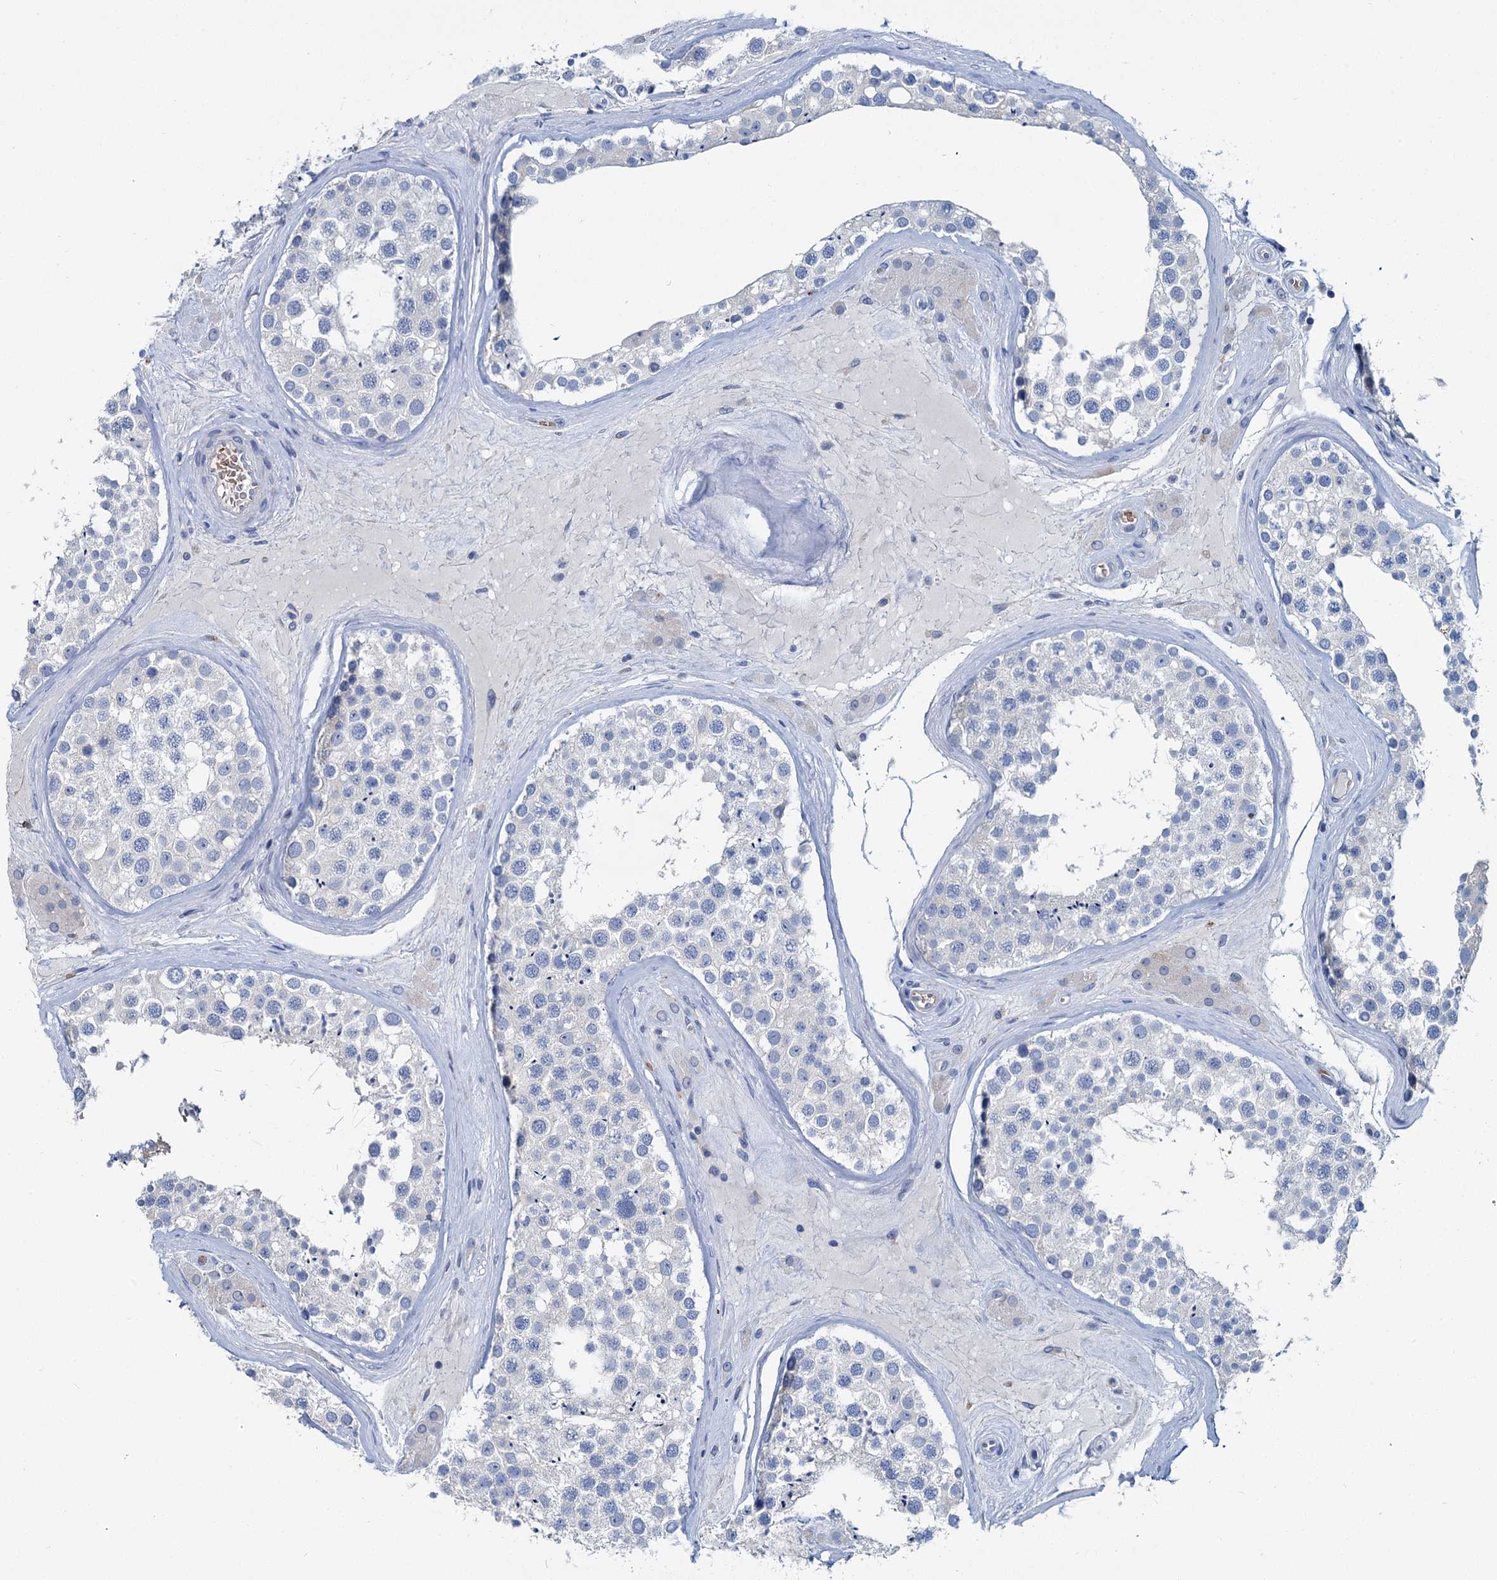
{"staining": {"intensity": "negative", "quantity": "none", "location": "none"}, "tissue": "testis", "cell_type": "Cells in seminiferous ducts", "image_type": "normal", "snomed": [{"axis": "morphology", "description": "Normal tissue, NOS"}, {"axis": "topography", "description": "Testis"}], "caption": "IHC micrograph of benign testis stained for a protein (brown), which exhibits no positivity in cells in seminiferous ducts. (DAB immunohistochemistry, high magnification).", "gene": "ATG2A", "patient": {"sex": "male", "age": 46}}